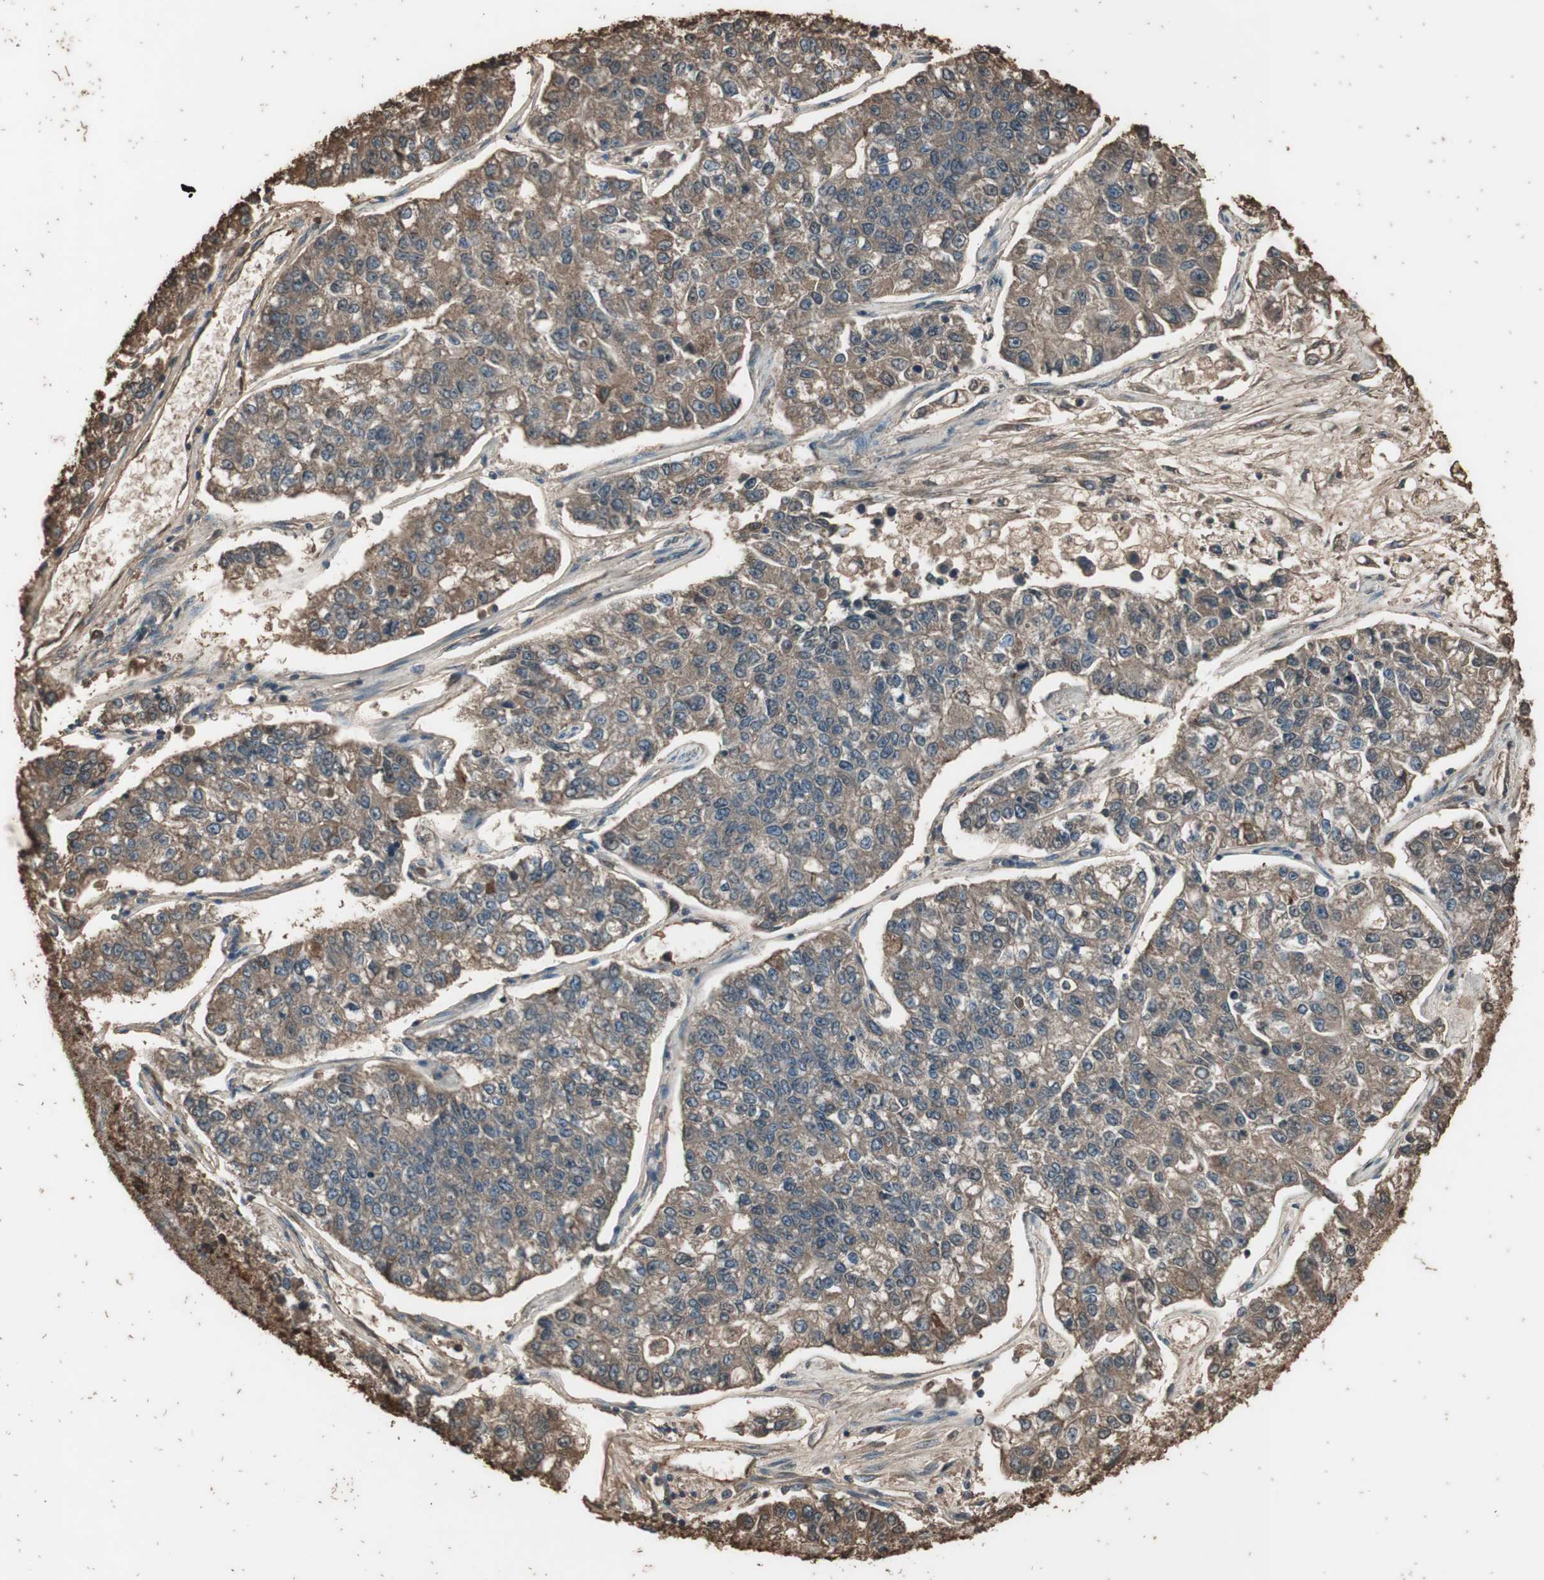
{"staining": {"intensity": "moderate", "quantity": ">75%", "location": "cytoplasmic/membranous"}, "tissue": "lung cancer", "cell_type": "Tumor cells", "image_type": "cancer", "snomed": [{"axis": "morphology", "description": "Adenocarcinoma, NOS"}, {"axis": "topography", "description": "Lung"}], "caption": "High-power microscopy captured an immunohistochemistry histopathology image of adenocarcinoma (lung), revealing moderate cytoplasmic/membranous staining in approximately >75% of tumor cells. Nuclei are stained in blue.", "gene": "MMP14", "patient": {"sex": "male", "age": 49}}